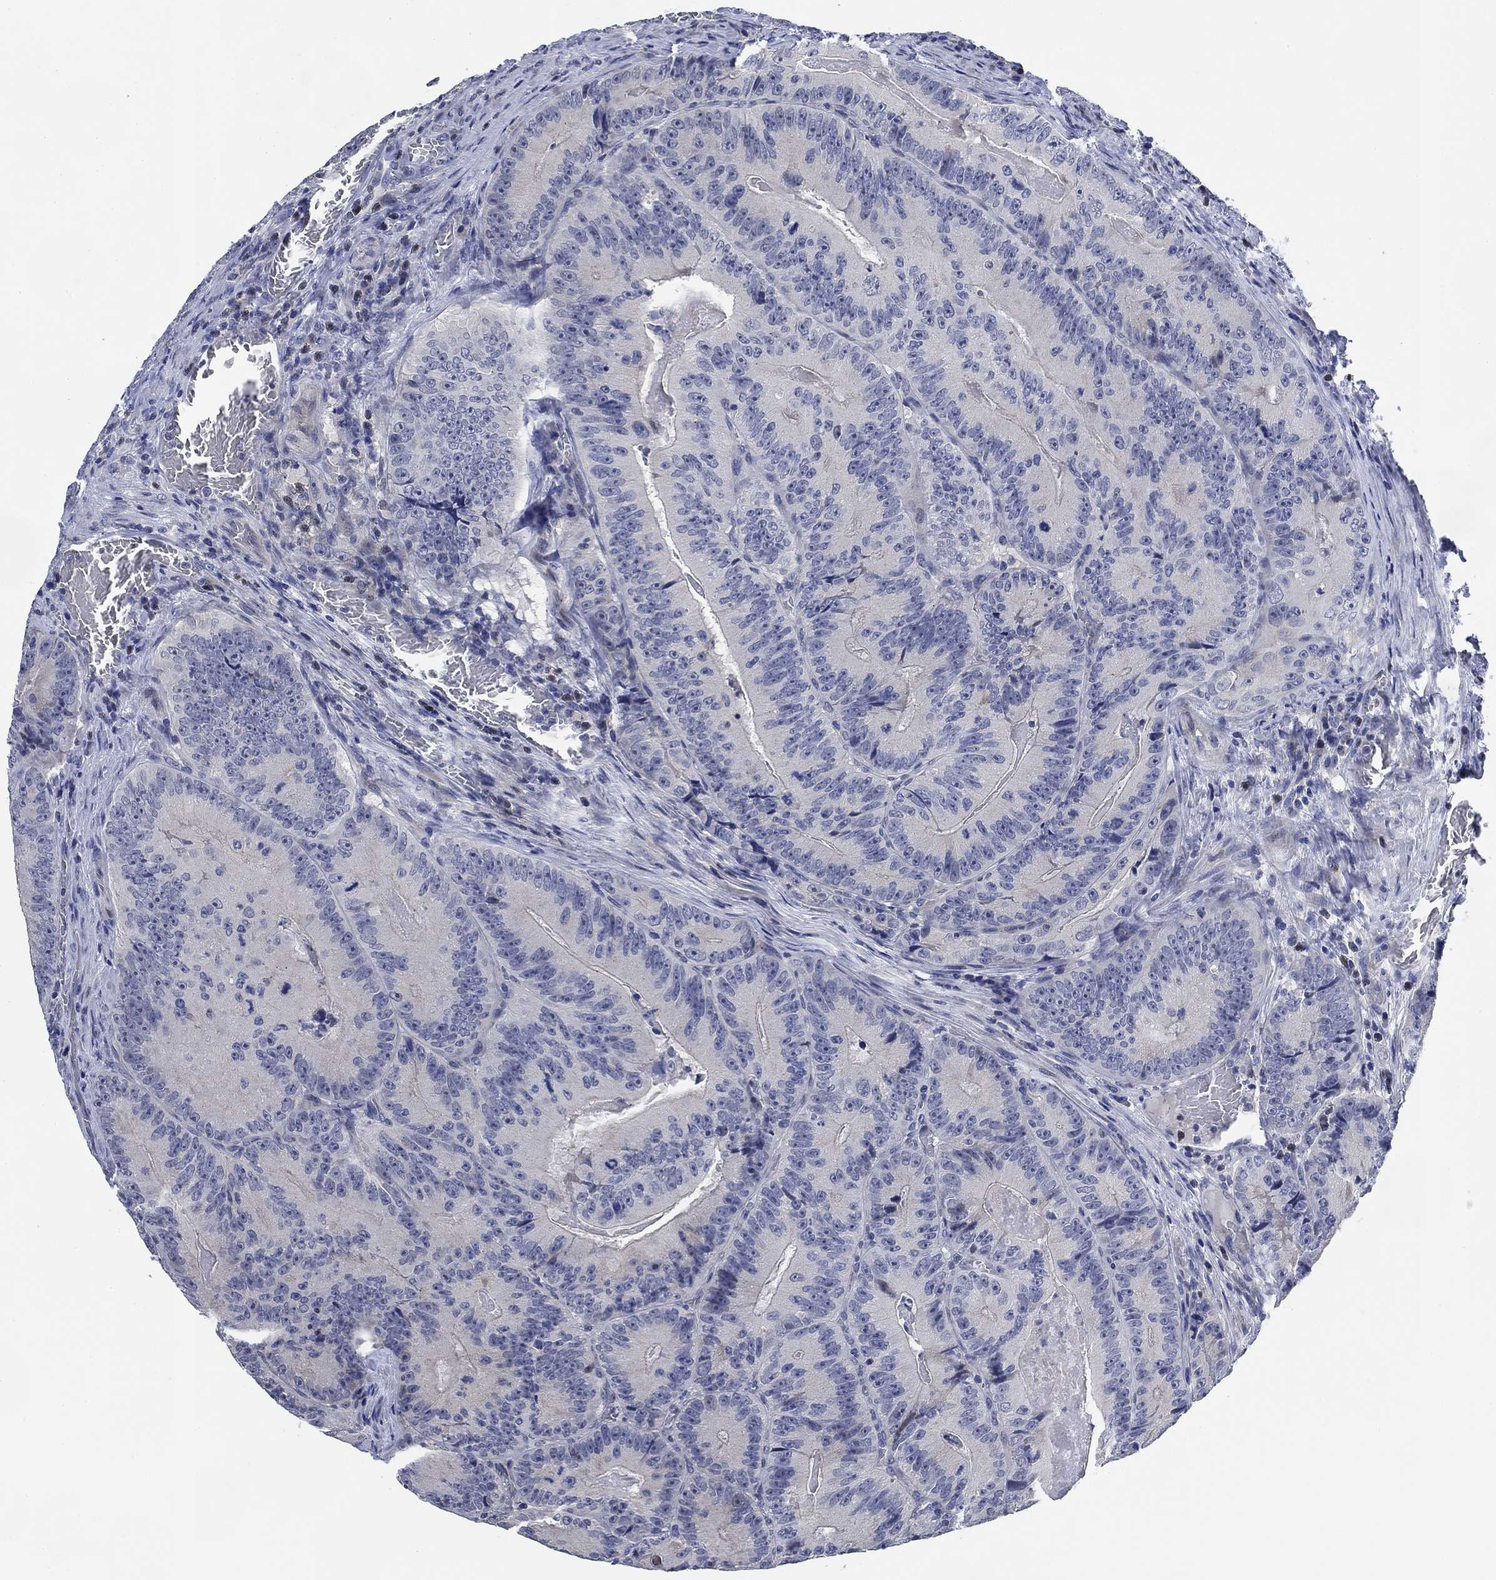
{"staining": {"intensity": "negative", "quantity": "none", "location": "none"}, "tissue": "colorectal cancer", "cell_type": "Tumor cells", "image_type": "cancer", "snomed": [{"axis": "morphology", "description": "Adenocarcinoma, NOS"}, {"axis": "topography", "description": "Colon"}], "caption": "Colorectal cancer stained for a protein using immunohistochemistry displays no staining tumor cells.", "gene": "DAZL", "patient": {"sex": "female", "age": 86}}